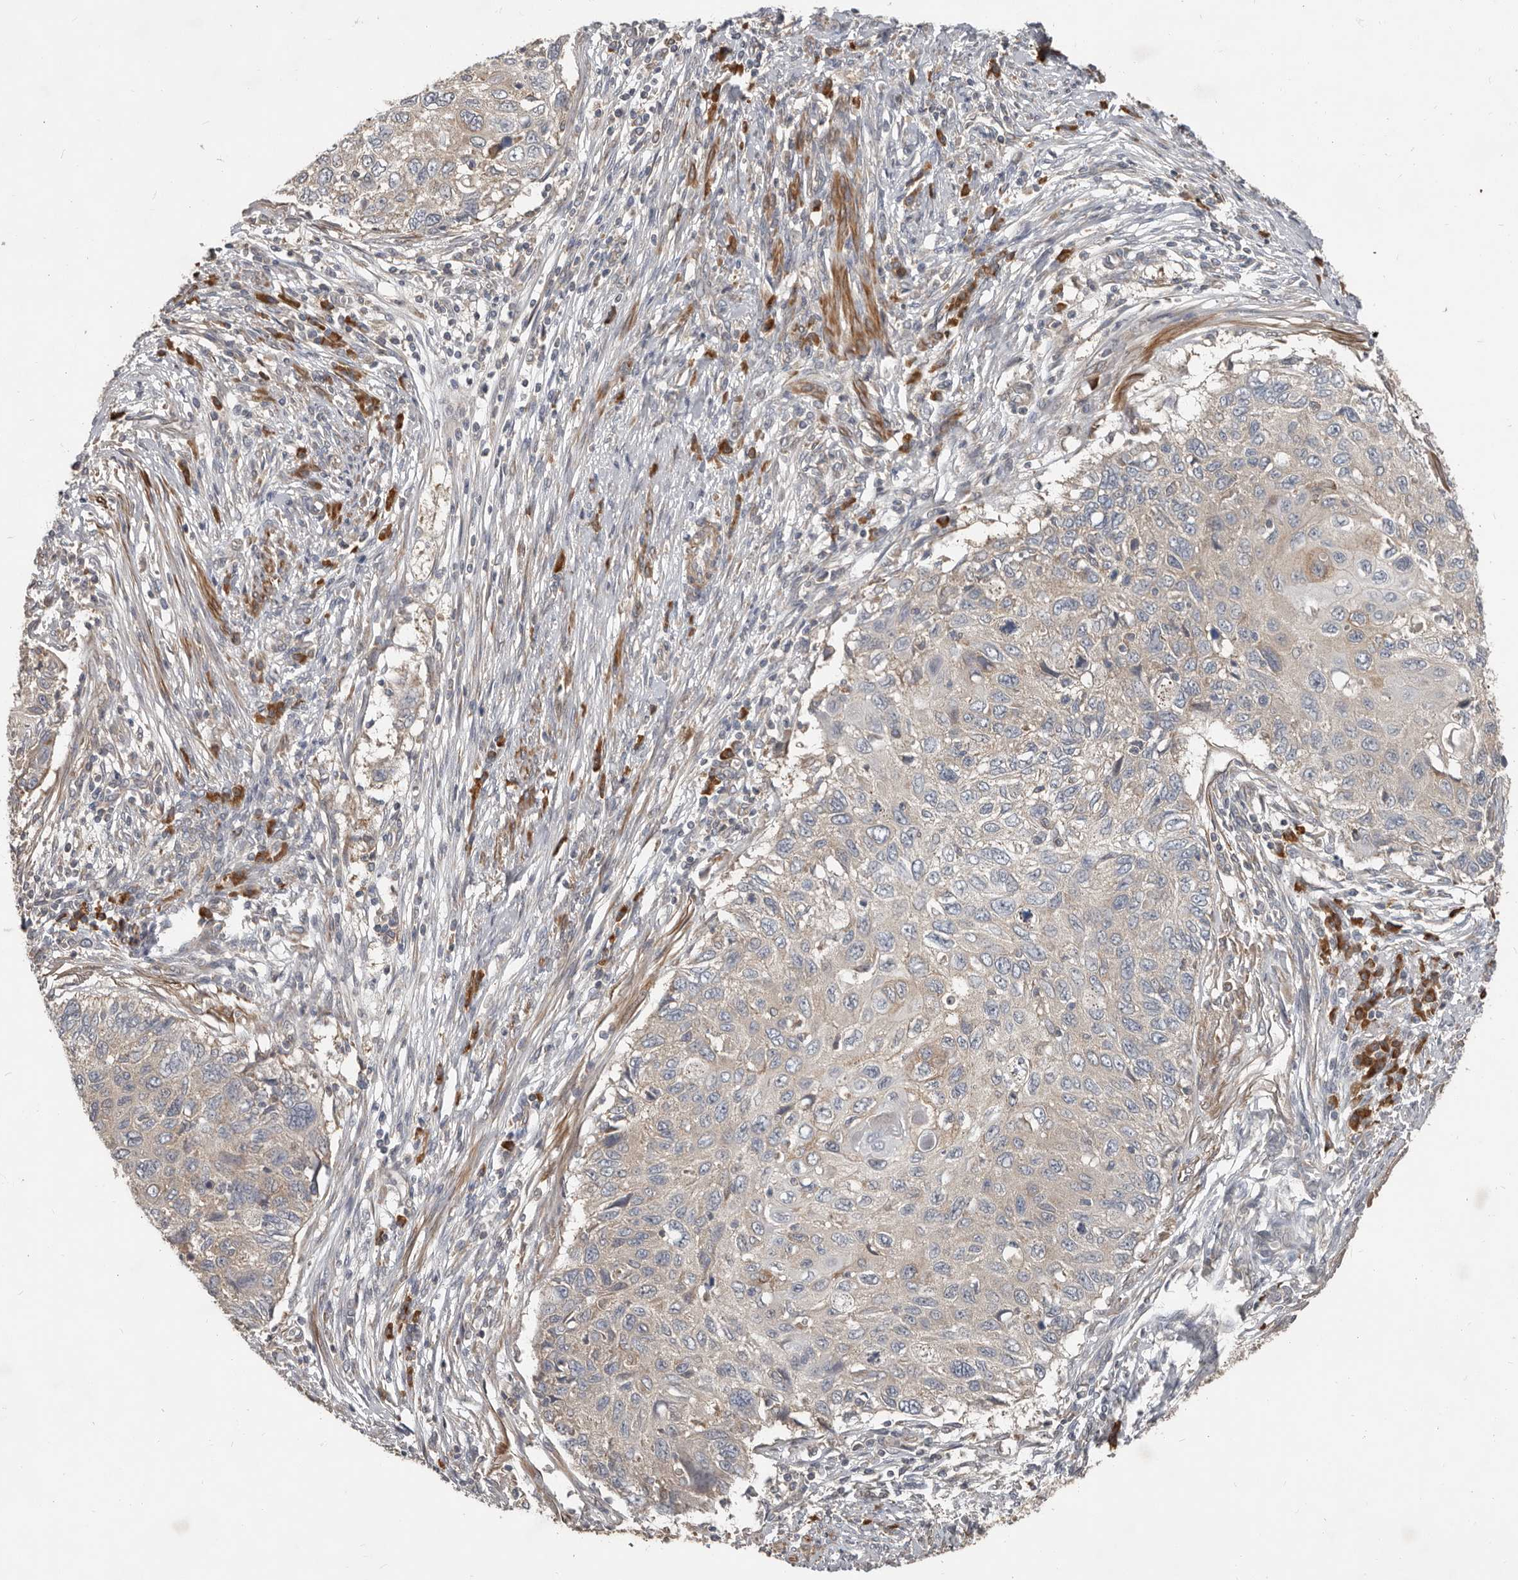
{"staining": {"intensity": "weak", "quantity": "<25%", "location": "cytoplasmic/membranous"}, "tissue": "cervical cancer", "cell_type": "Tumor cells", "image_type": "cancer", "snomed": [{"axis": "morphology", "description": "Squamous cell carcinoma, NOS"}, {"axis": "topography", "description": "Cervix"}], "caption": "Immunohistochemistry photomicrograph of neoplastic tissue: cervical squamous cell carcinoma stained with DAB reveals no significant protein positivity in tumor cells.", "gene": "AKNAD1", "patient": {"sex": "female", "age": 70}}